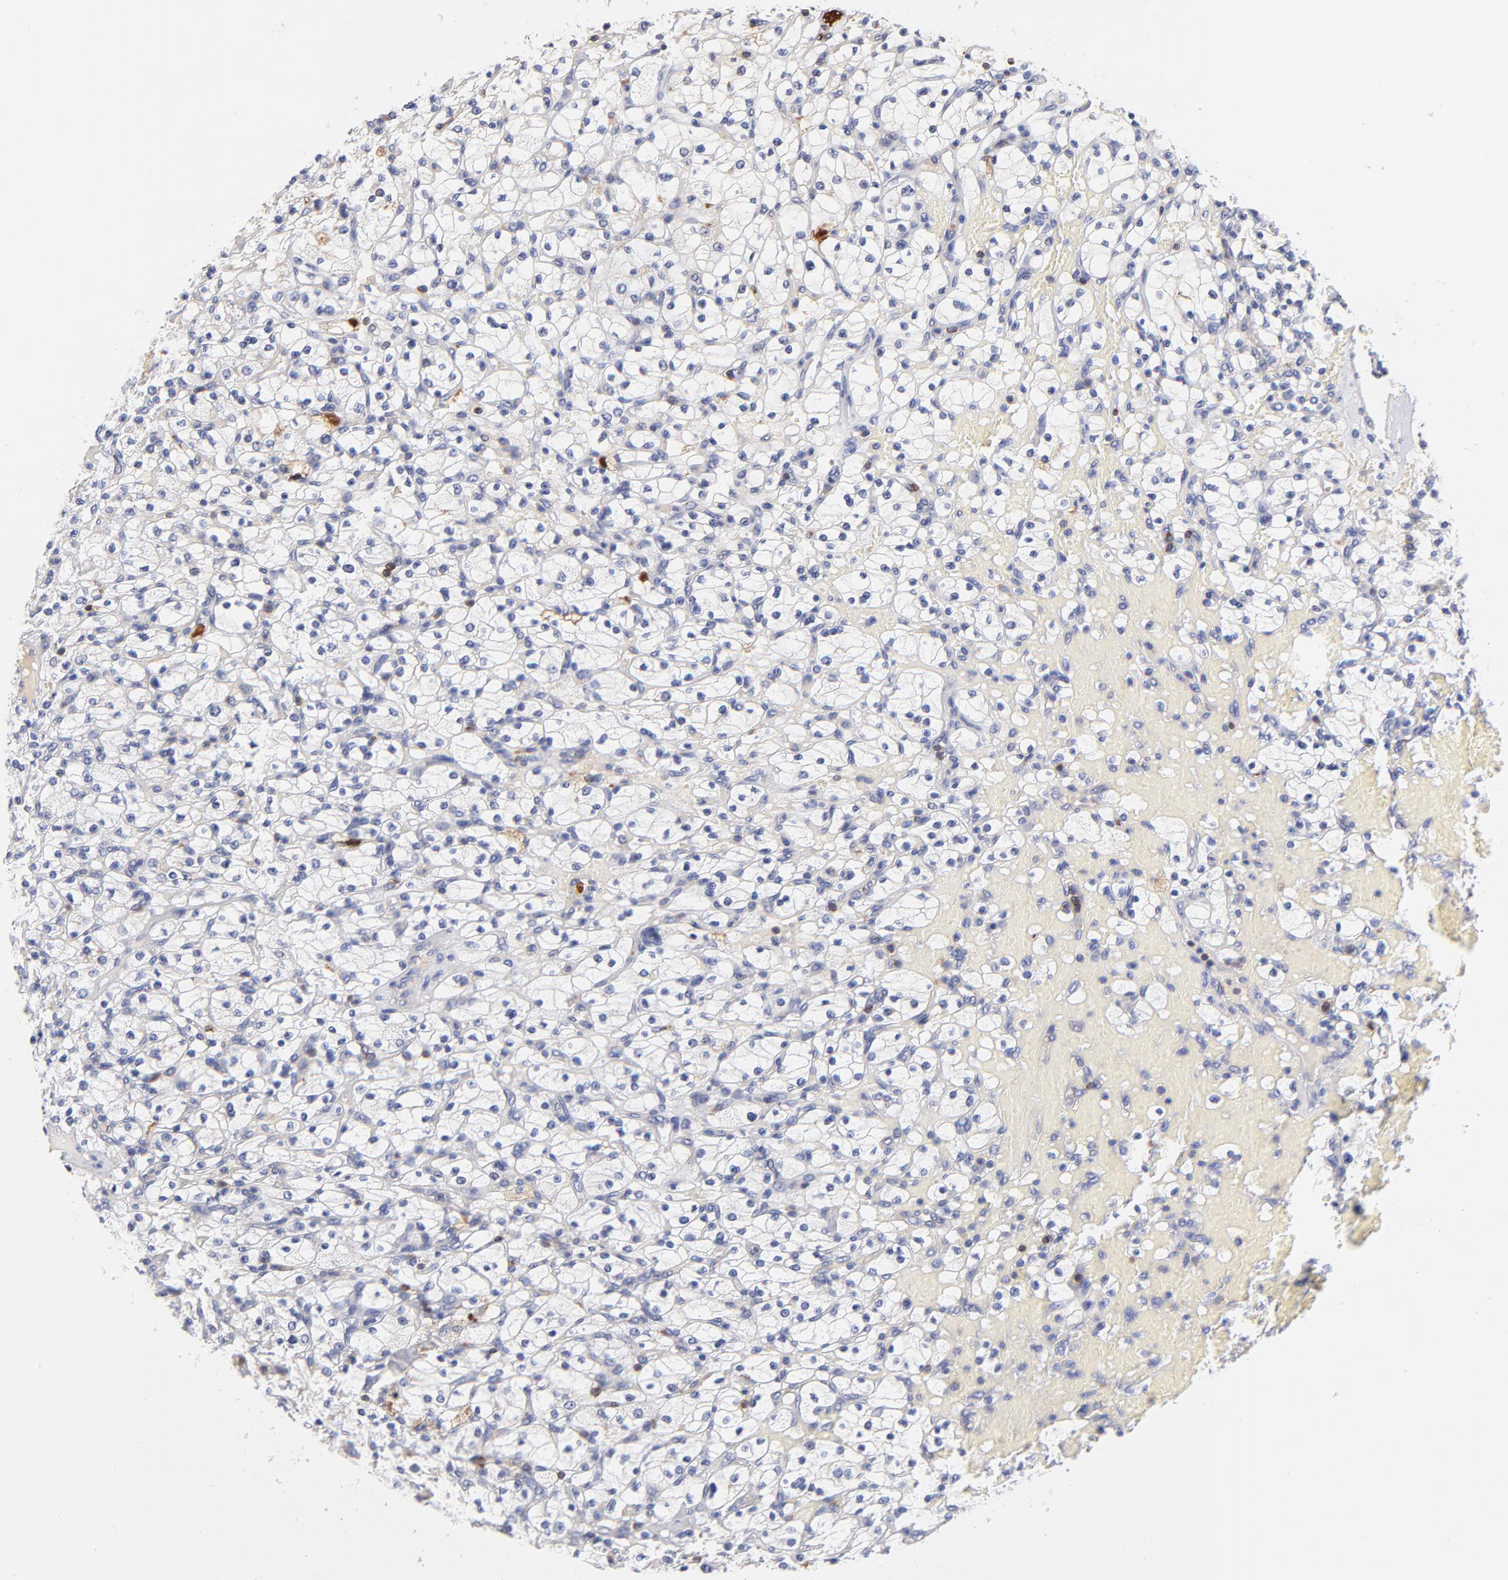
{"staining": {"intensity": "negative", "quantity": "none", "location": "none"}, "tissue": "renal cancer", "cell_type": "Tumor cells", "image_type": "cancer", "snomed": [{"axis": "morphology", "description": "Adenocarcinoma, NOS"}, {"axis": "topography", "description": "Kidney"}], "caption": "Protein analysis of renal cancer shows no significant positivity in tumor cells.", "gene": "KREMEN2", "patient": {"sex": "female", "age": 83}}